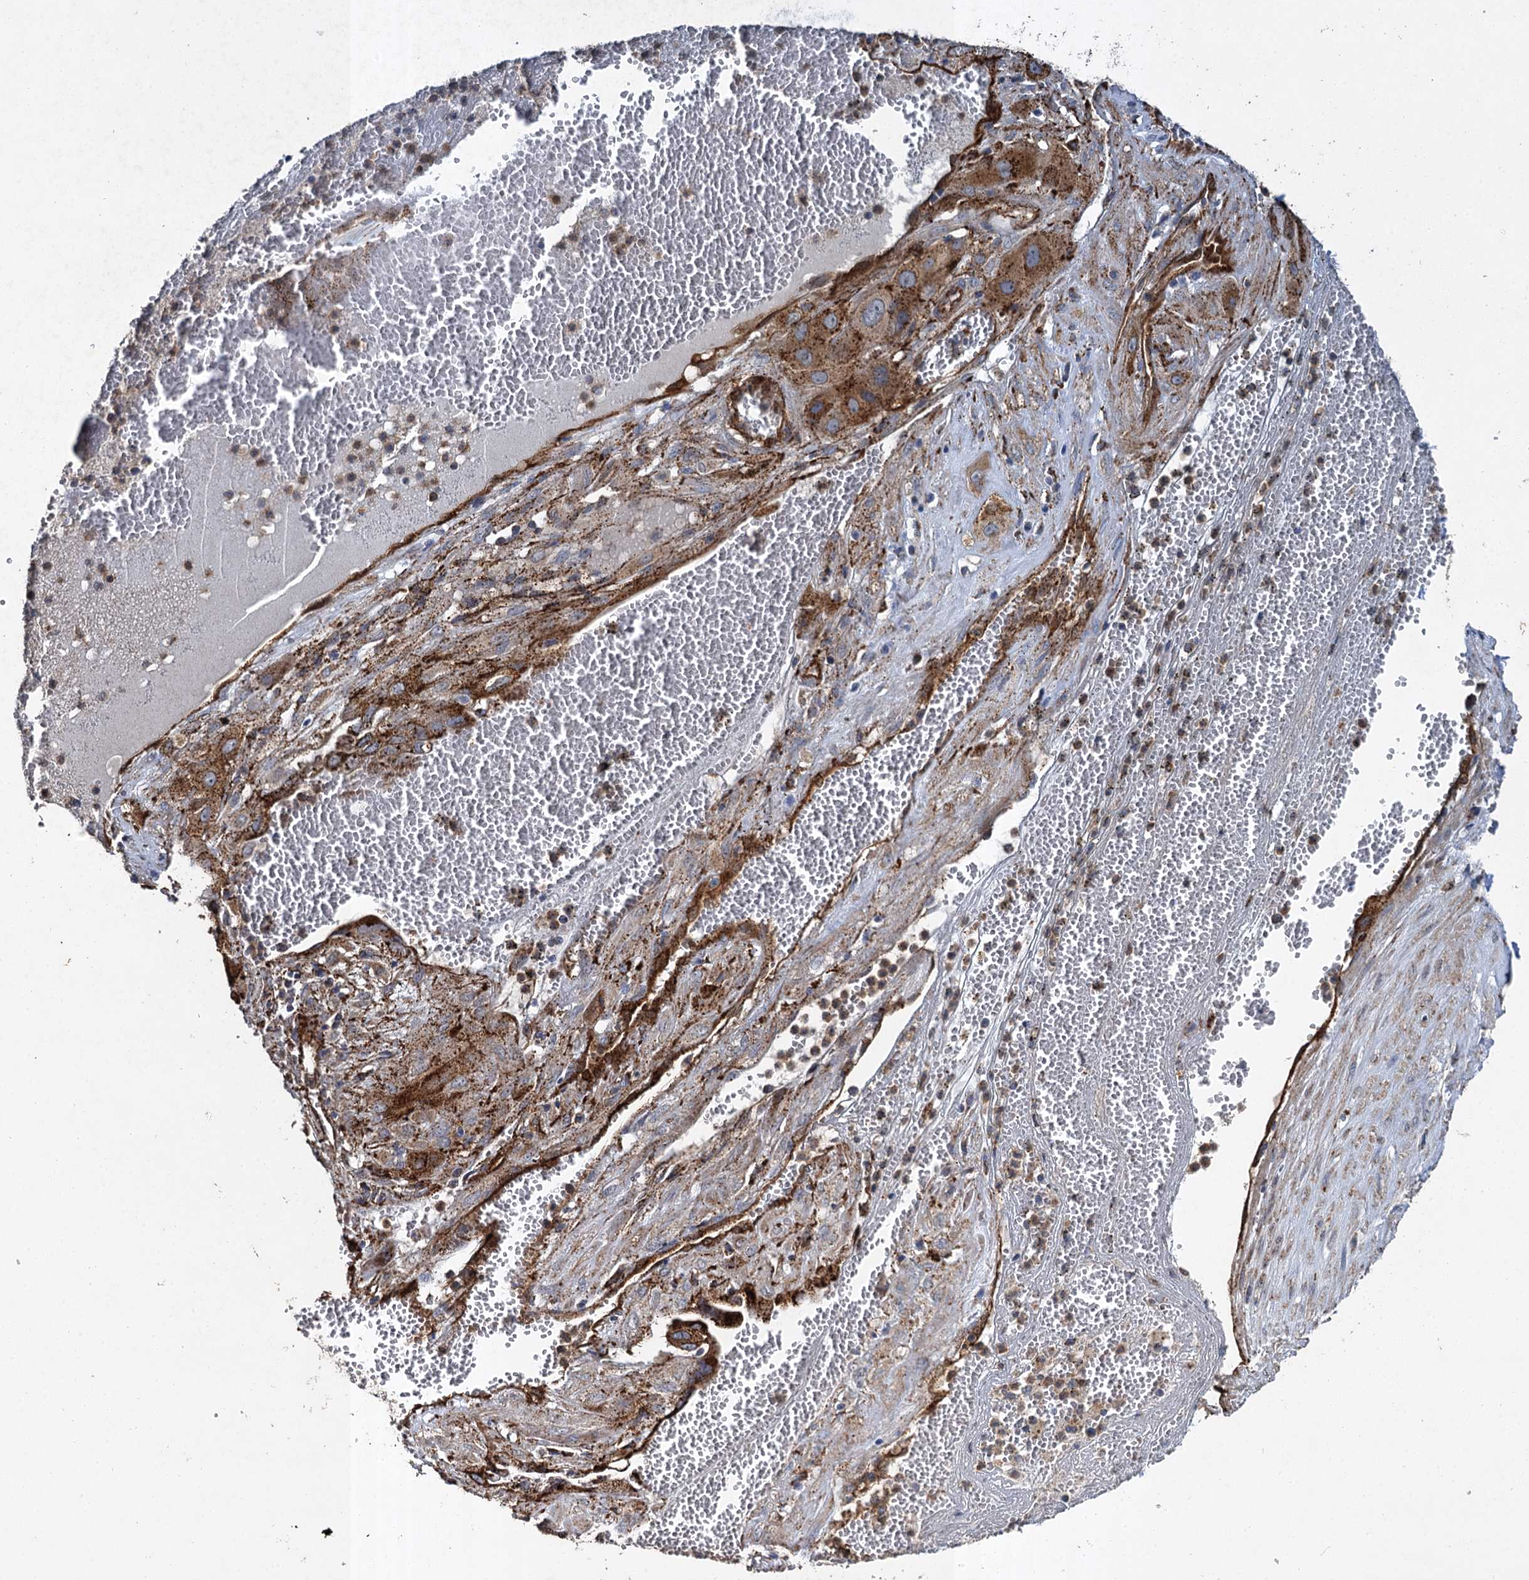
{"staining": {"intensity": "strong", "quantity": ">75%", "location": "cytoplasmic/membranous"}, "tissue": "cervical cancer", "cell_type": "Tumor cells", "image_type": "cancer", "snomed": [{"axis": "morphology", "description": "Squamous cell carcinoma, NOS"}, {"axis": "topography", "description": "Cervix"}], "caption": "Approximately >75% of tumor cells in cervical cancer exhibit strong cytoplasmic/membranous protein staining as visualized by brown immunohistochemical staining.", "gene": "GBA1", "patient": {"sex": "female", "age": 34}}